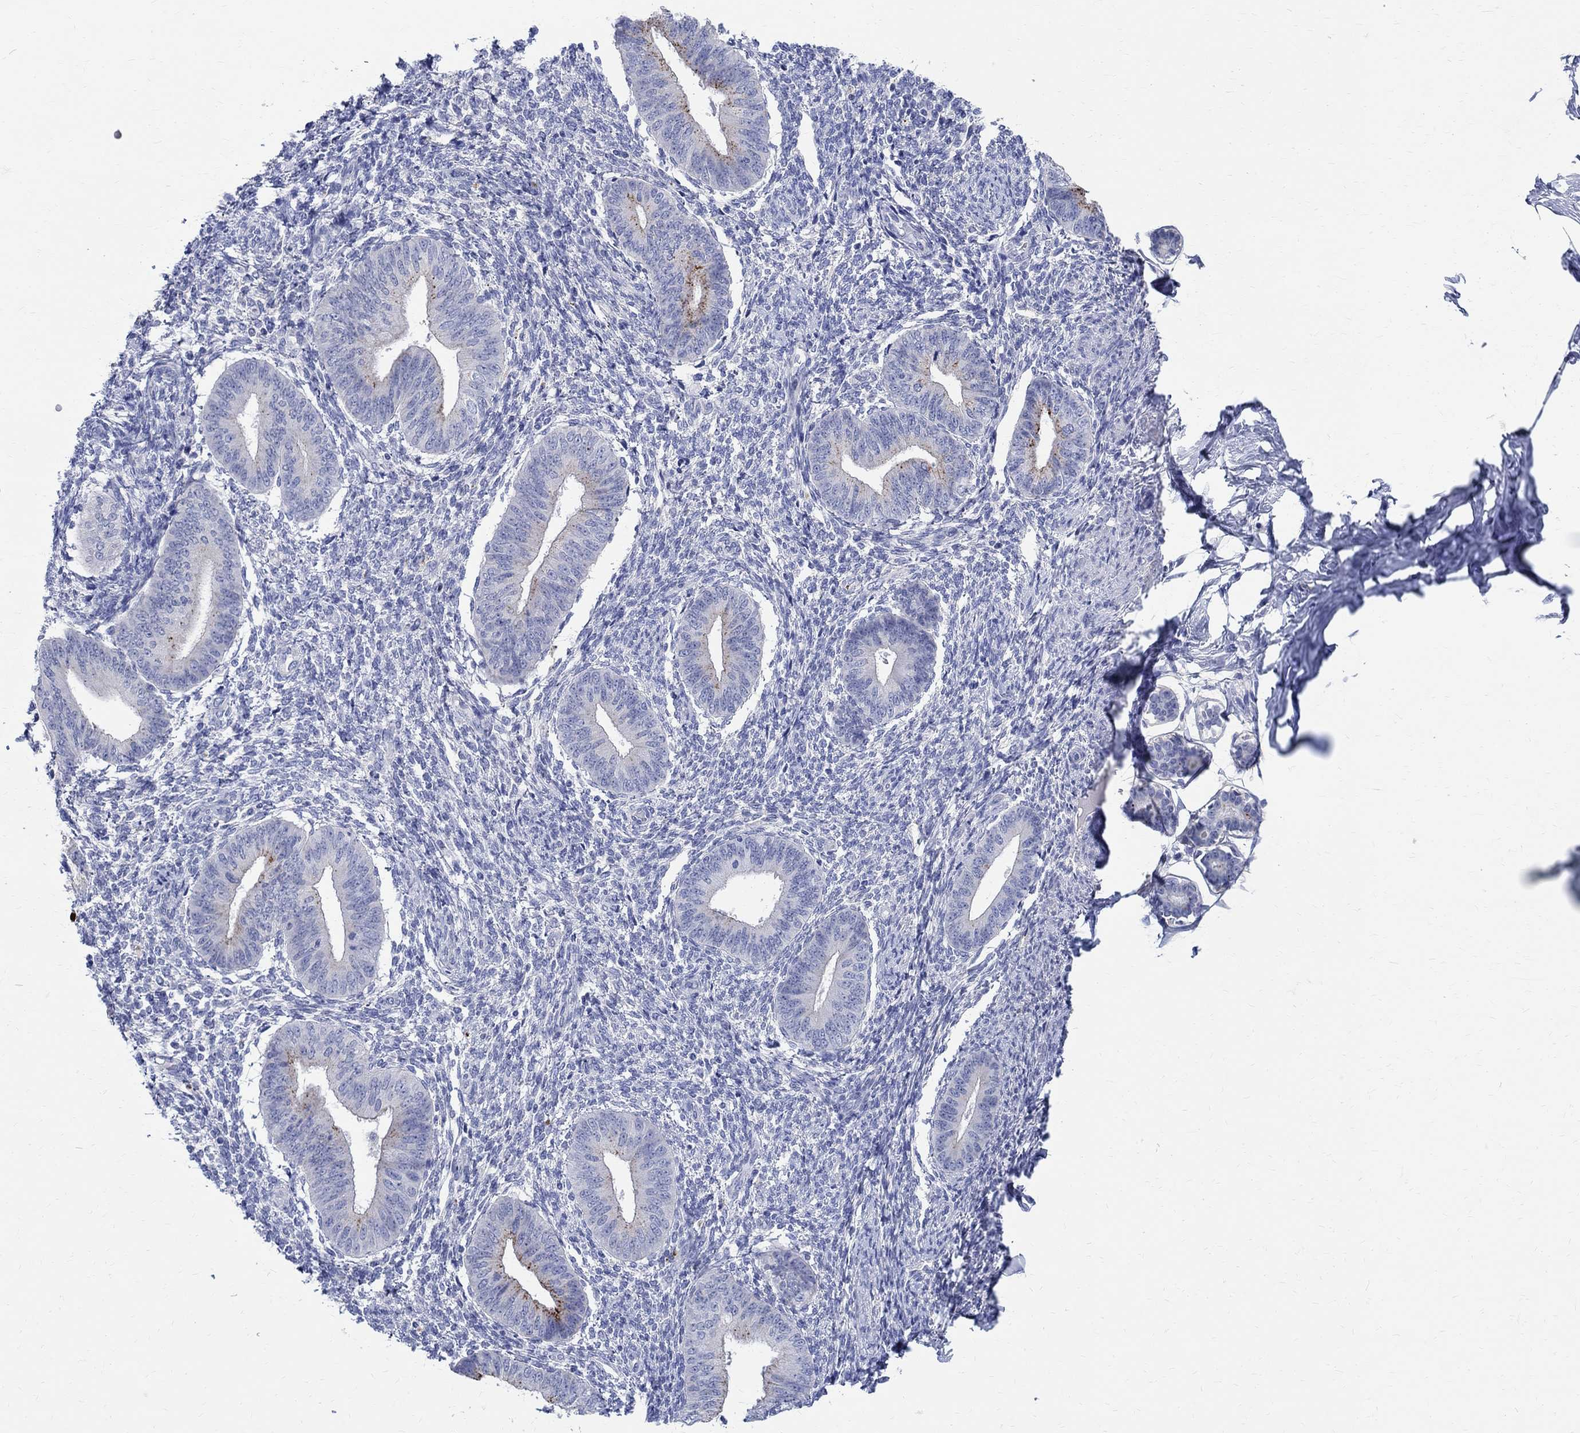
{"staining": {"intensity": "negative", "quantity": "none", "location": "none"}, "tissue": "endometrium", "cell_type": "Cells in endometrial stroma", "image_type": "normal", "snomed": [{"axis": "morphology", "description": "Normal tissue, NOS"}, {"axis": "topography", "description": "Endometrium"}], "caption": "Endometrium was stained to show a protein in brown. There is no significant staining in cells in endometrial stroma. The staining is performed using DAB brown chromogen with nuclei counter-stained in using hematoxylin.", "gene": "SOX2", "patient": {"sex": "female", "age": 47}}